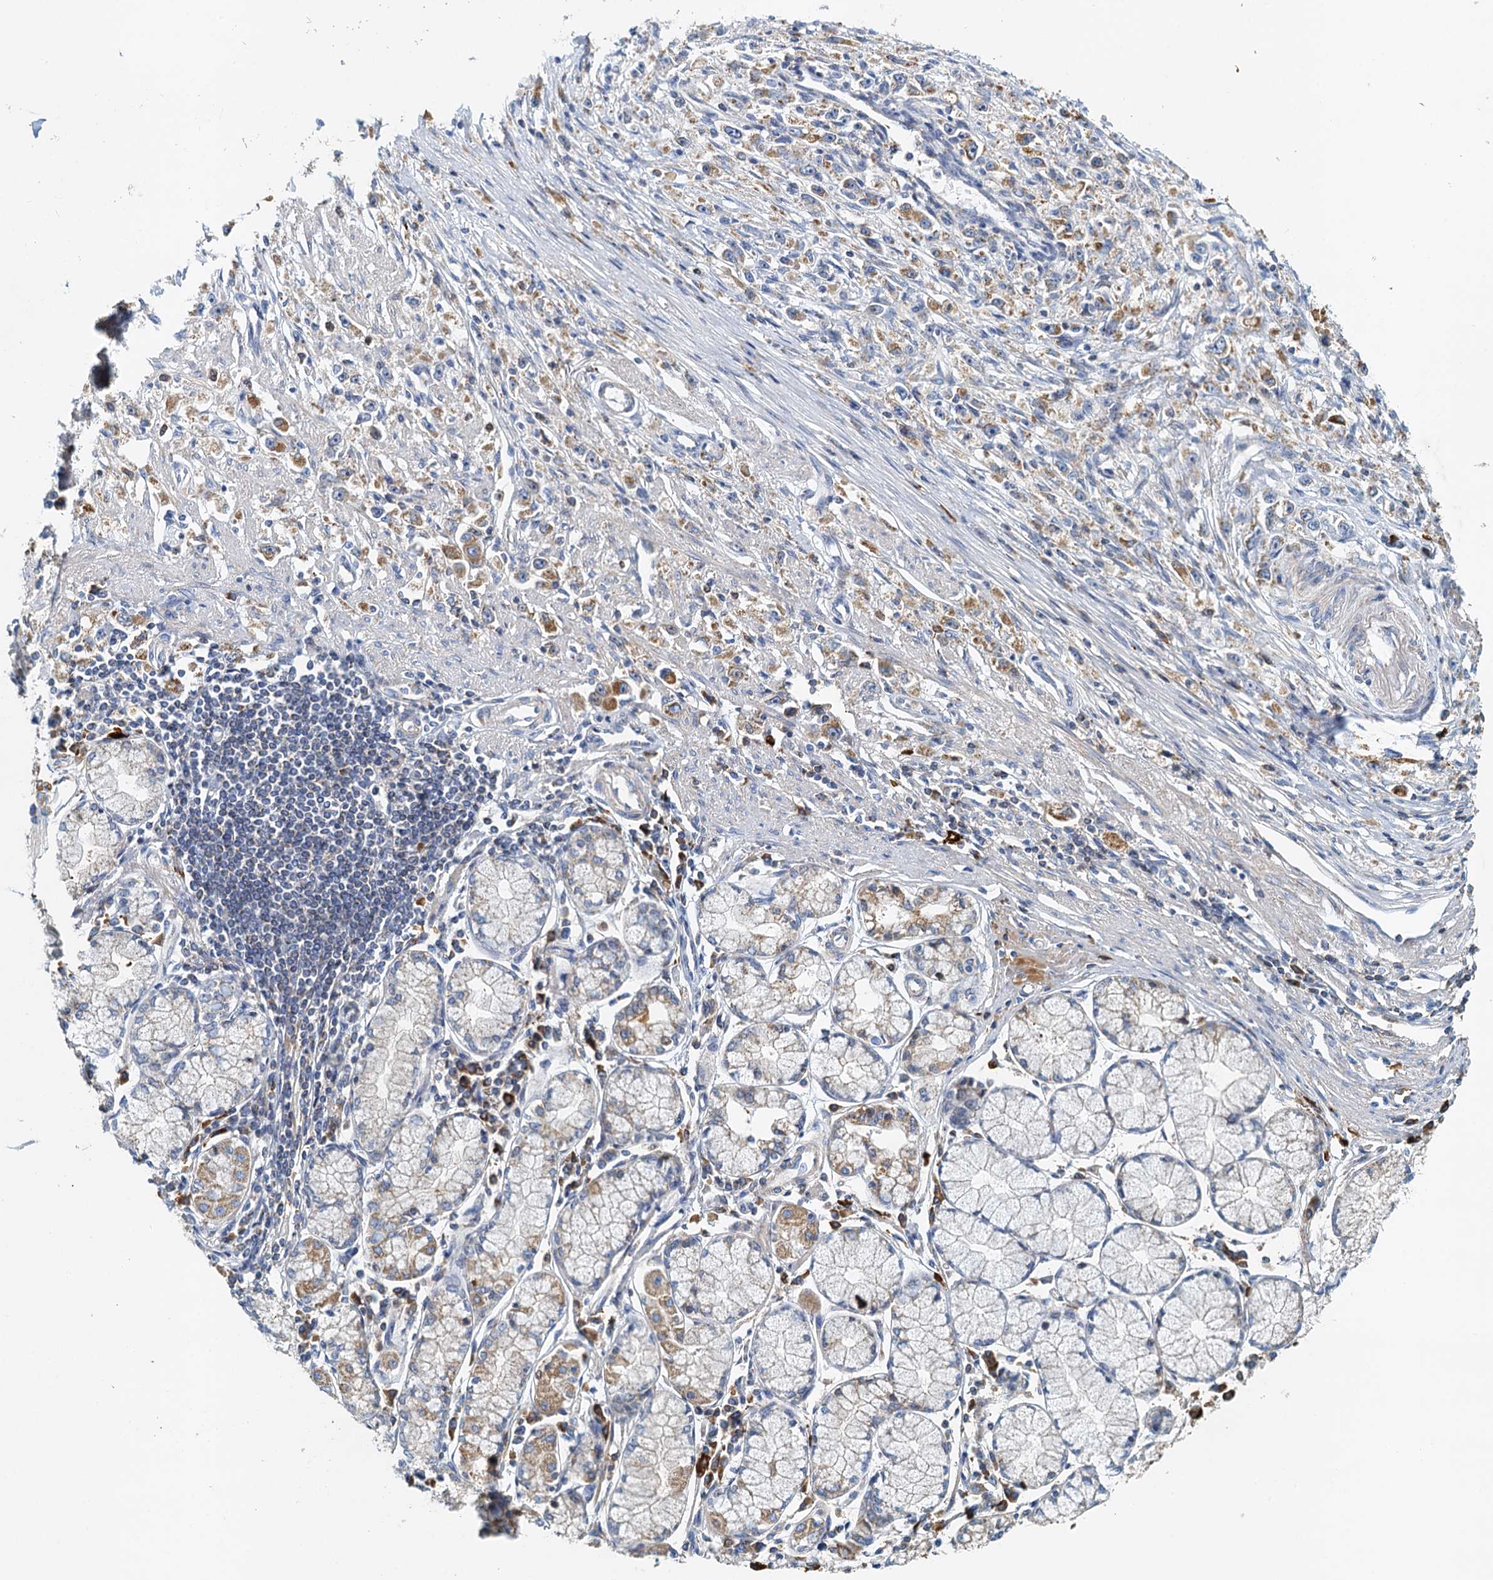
{"staining": {"intensity": "moderate", "quantity": "25%-75%", "location": "cytoplasmic/membranous"}, "tissue": "stomach cancer", "cell_type": "Tumor cells", "image_type": "cancer", "snomed": [{"axis": "morphology", "description": "Adenocarcinoma, NOS"}, {"axis": "topography", "description": "Stomach"}], "caption": "Stomach cancer stained with a protein marker shows moderate staining in tumor cells.", "gene": "POC1A", "patient": {"sex": "female", "age": 59}}